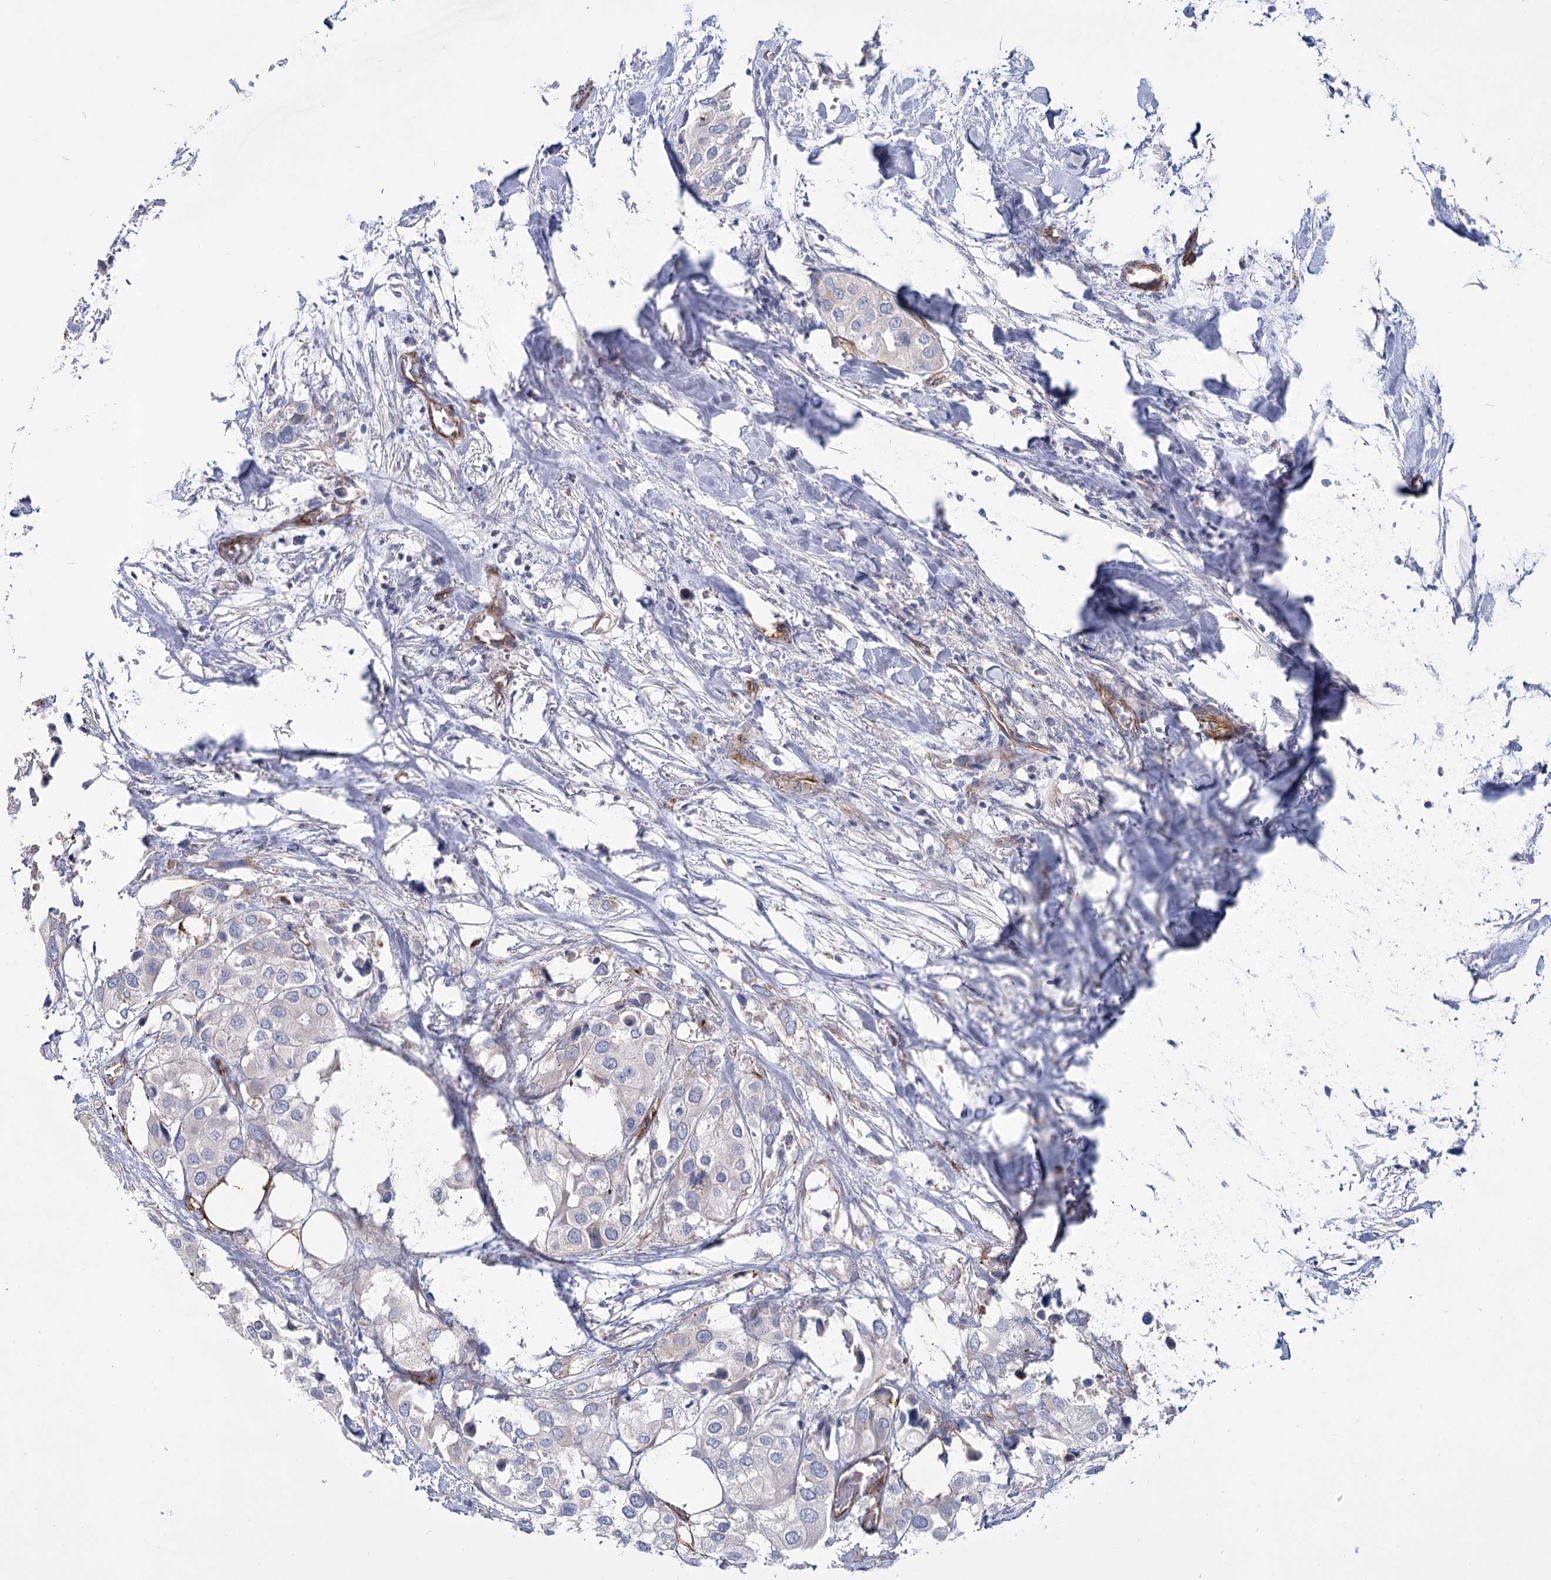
{"staining": {"intensity": "negative", "quantity": "none", "location": "none"}, "tissue": "urothelial cancer", "cell_type": "Tumor cells", "image_type": "cancer", "snomed": [{"axis": "morphology", "description": "Urothelial carcinoma, High grade"}, {"axis": "topography", "description": "Urinary bladder"}], "caption": "An image of human urothelial cancer is negative for staining in tumor cells.", "gene": "TMEM164", "patient": {"sex": "male", "age": 64}}